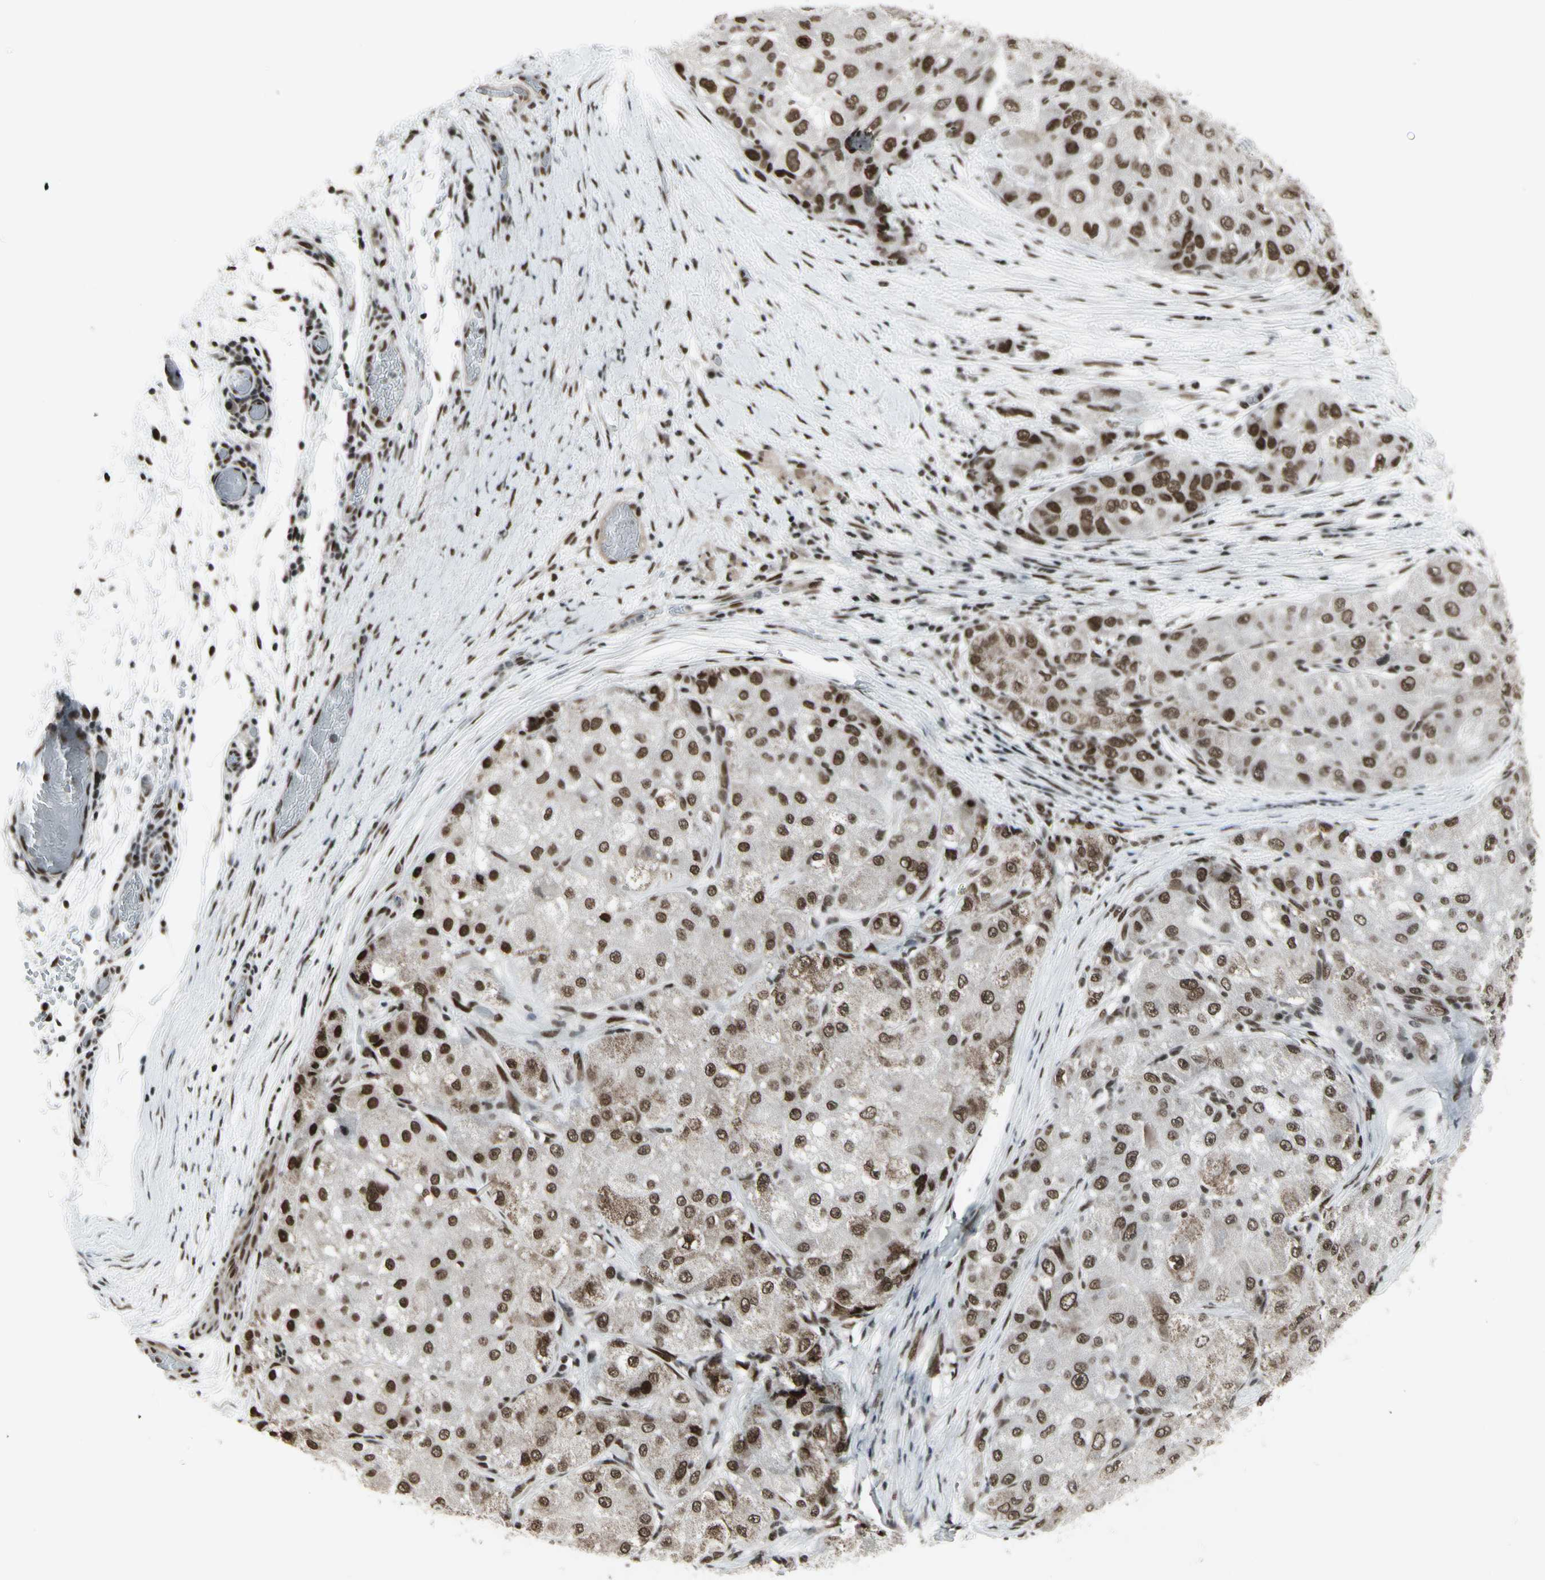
{"staining": {"intensity": "strong", "quantity": ">75%", "location": "cytoplasmic/membranous,nuclear"}, "tissue": "liver cancer", "cell_type": "Tumor cells", "image_type": "cancer", "snomed": [{"axis": "morphology", "description": "Carcinoma, Hepatocellular, NOS"}, {"axis": "topography", "description": "Liver"}], "caption": "IHC image of liver hepatocellular carcinoma stained for a protein (brown), which displays high levels of strong cytoplasmic/membranous and nuclear positivity in approximately >75% of tumor cells.", "gene": "HMG20A", "patient": {"sex": "male", "age": 80}}